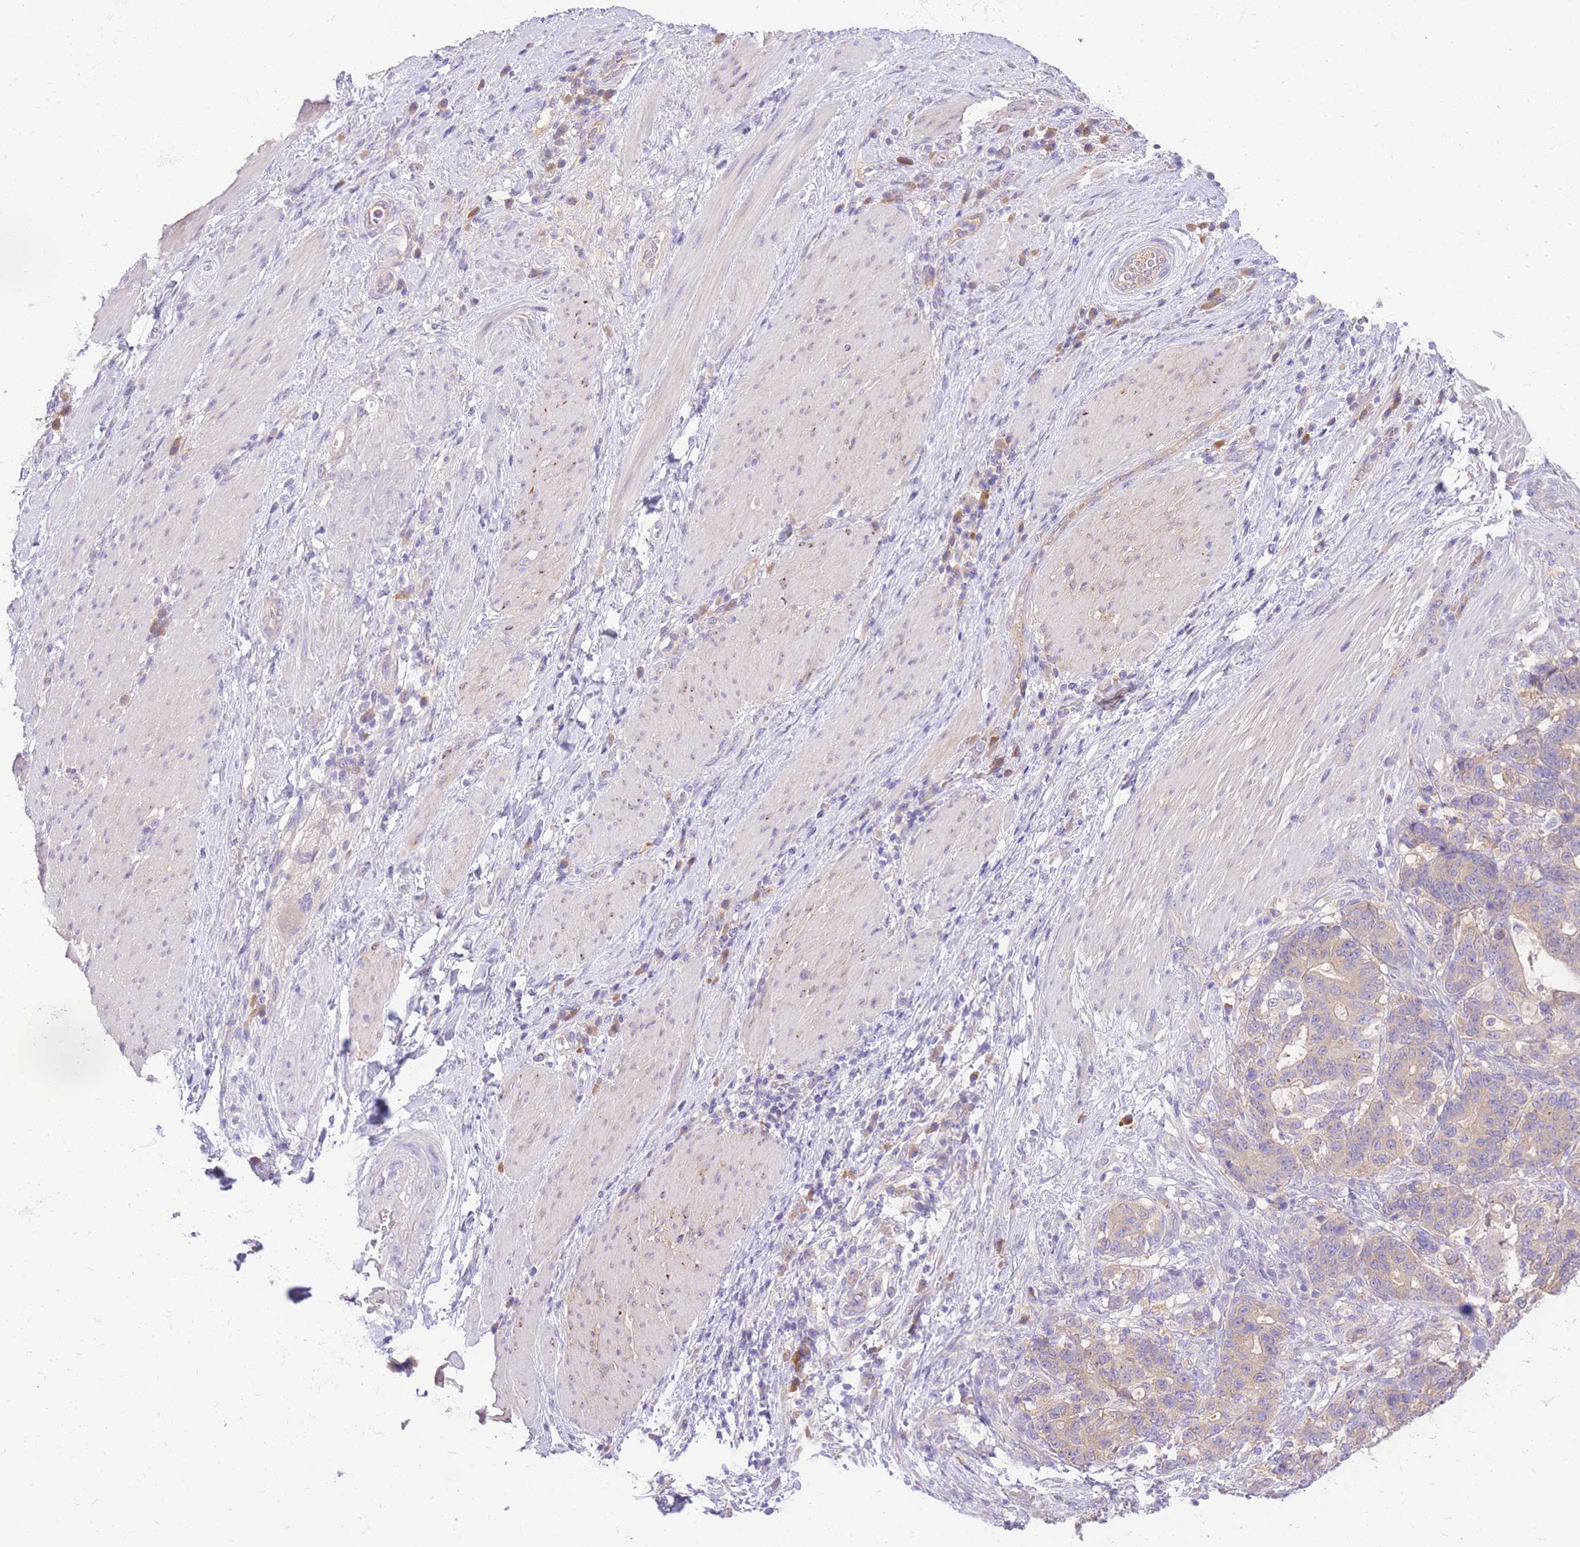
{"staining": {"intensity": "negative", "quantity": "none", "location": "none"}, "tissue": "stomach cancer", "cell_type": "Tumor cells", "image_type": "cancer", "snomed": [{"axis": "morphology", "description": "Normal tissue, NOS"}, {"axis": "morphology", "description": "Adenocarcinoma, NOS"}, {"axis": "topography", "description": "Stomach"}], "caption": "This photomicrograph is of stomach adenocarcinoma stained with immunohistochemistry to label a protein in brown with the nuclei are counter-stained blue. There is no staining in tumor cells. (DAB IHC visualized using brightfield microscopy, high magnification).", "gene": "LIPH", "patient": {"sex": "female", "age": 64}}